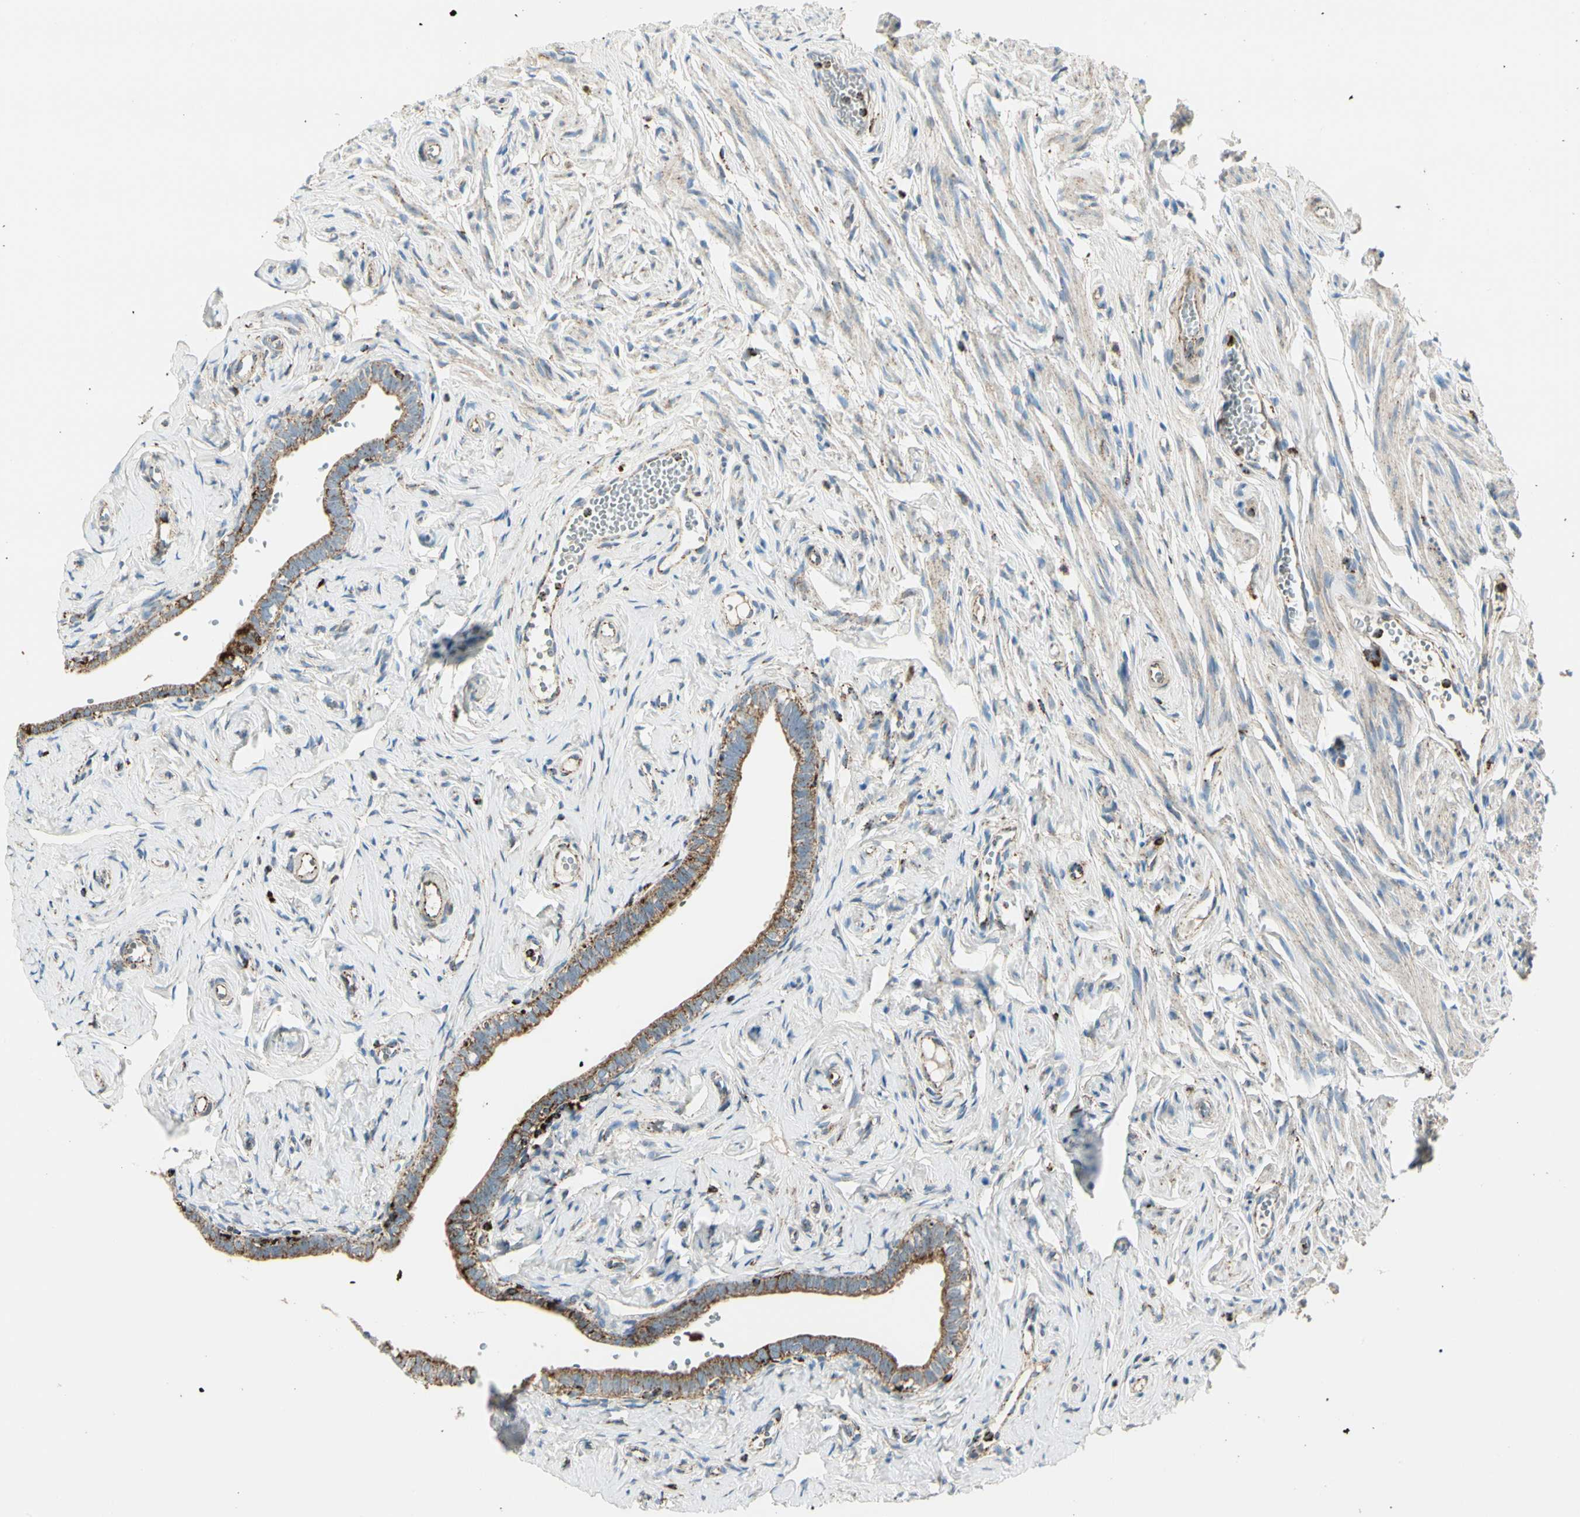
{"staining": {"intensity": "strong", "quantity": ">75%", "location": "cytoplasmic/membranous"}, "tissue": "fallopian tube", "cell_type": "Glandular cells", "image_type": "normal", "snomed": [{"axis": "morphology", "description": "Normal tissue, NOS"}, {"axis": "topography", "description": "Fallopian tube"}], "caption": "Fallopian tube stained with DAB (3,3'-diaminobenzidine) immunohistochemistry (IHC) shows high levels of strong cytoplasmic/membranous expression in about >75% of glandular cells. Nuclei are stained in blue.", "gene": "ME2", "patient": {"sex": "female", "age": 71}}